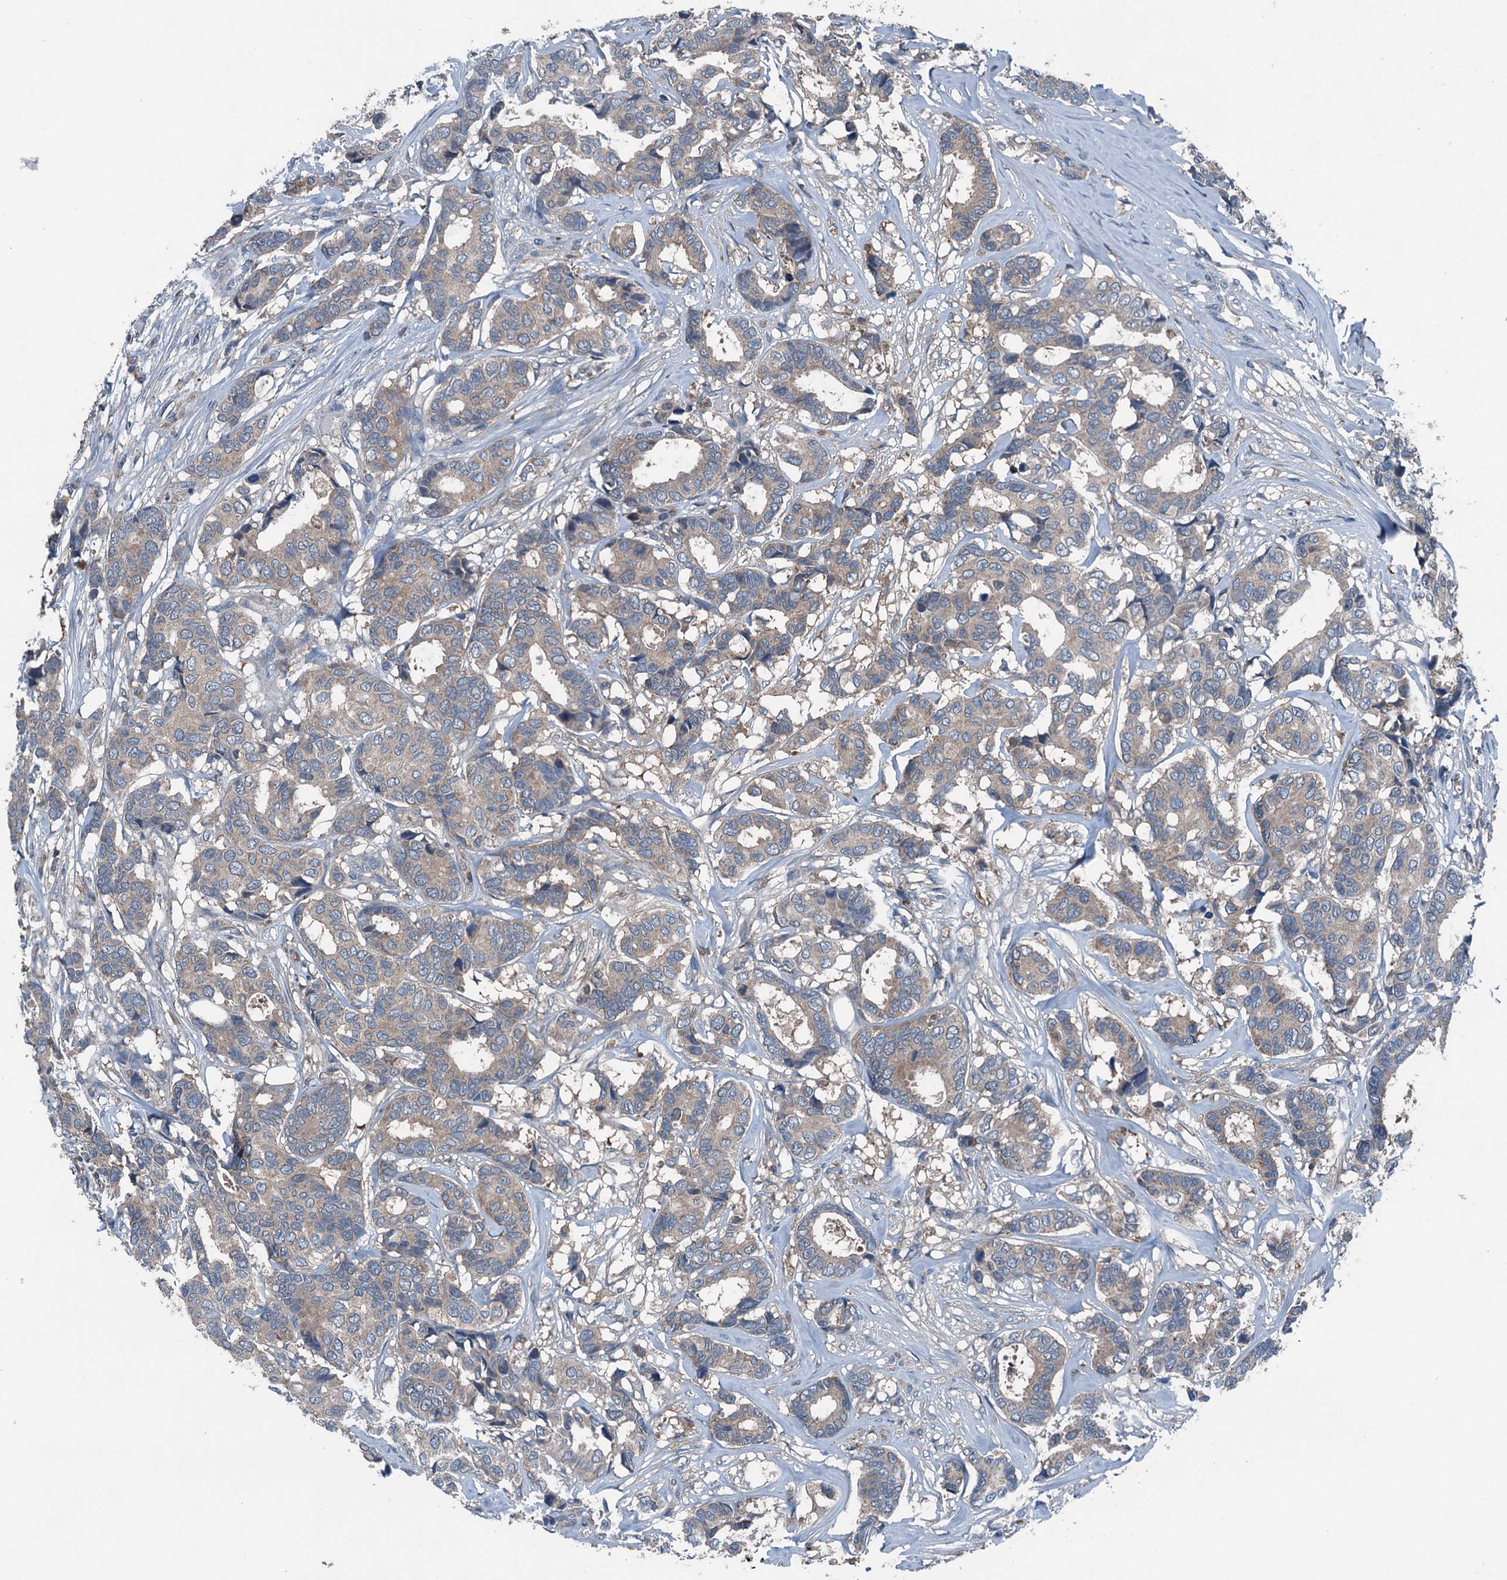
{"staining": {"intensity": "weak", "quantity": "25%-75%", "location": "cytoplasmic/membranous"}, "tissue": "breast cancer", "cell_type": "Tumor cells", "image_type": "cancer", "snomed": [{"axis": "morphology", "description": "Duct carcinoma"}, {"axis": "topography", "description": "Breast"}], "caption": "The immunohistochemical stain labels weak cytoplasmic/membranous staining in tumor cells of breast cancer tissue.", "gene": "PDSS1", "patient": {"sex": "female", "age": 87}}